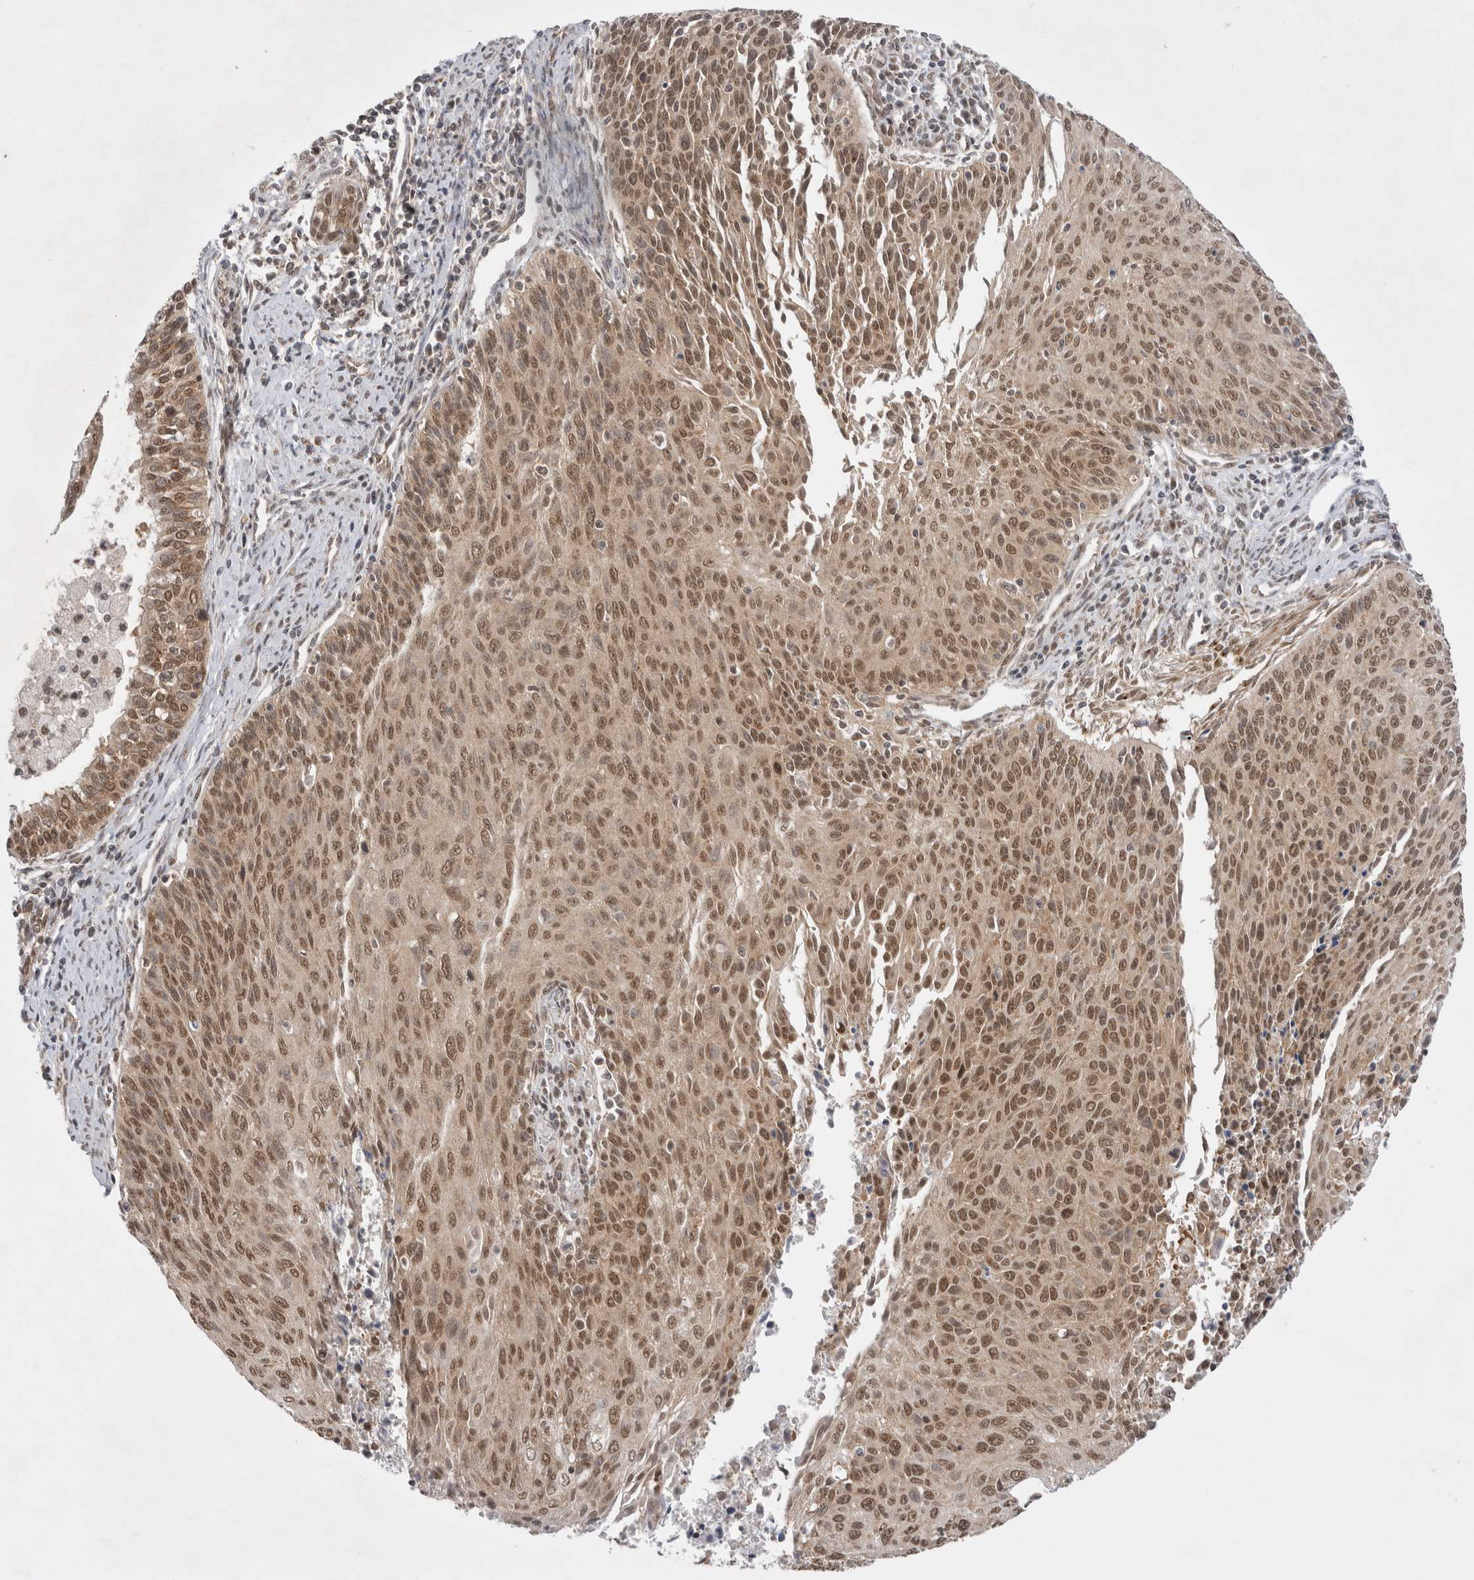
{"staining": {"intensity": "moderate", "quantity": ">75%", "location": "nuclear"}, "tissue": "cervical cancer", "cell_type": "Tumor cells", "image_type": "cancer", "snomed": [{"axis": "morphology", "description": "Squamous cell carcinoma, NOS"}, {"axis": "topography", "description": "Cervix"}], "caption": "Moderate nuclear protein positivity is seen in approximately >75% of tumor cells in cervical cancer (squamous cell carcinoma).", "gene": "WIPF2", "patient": {"sex": "female", "age": 55}}